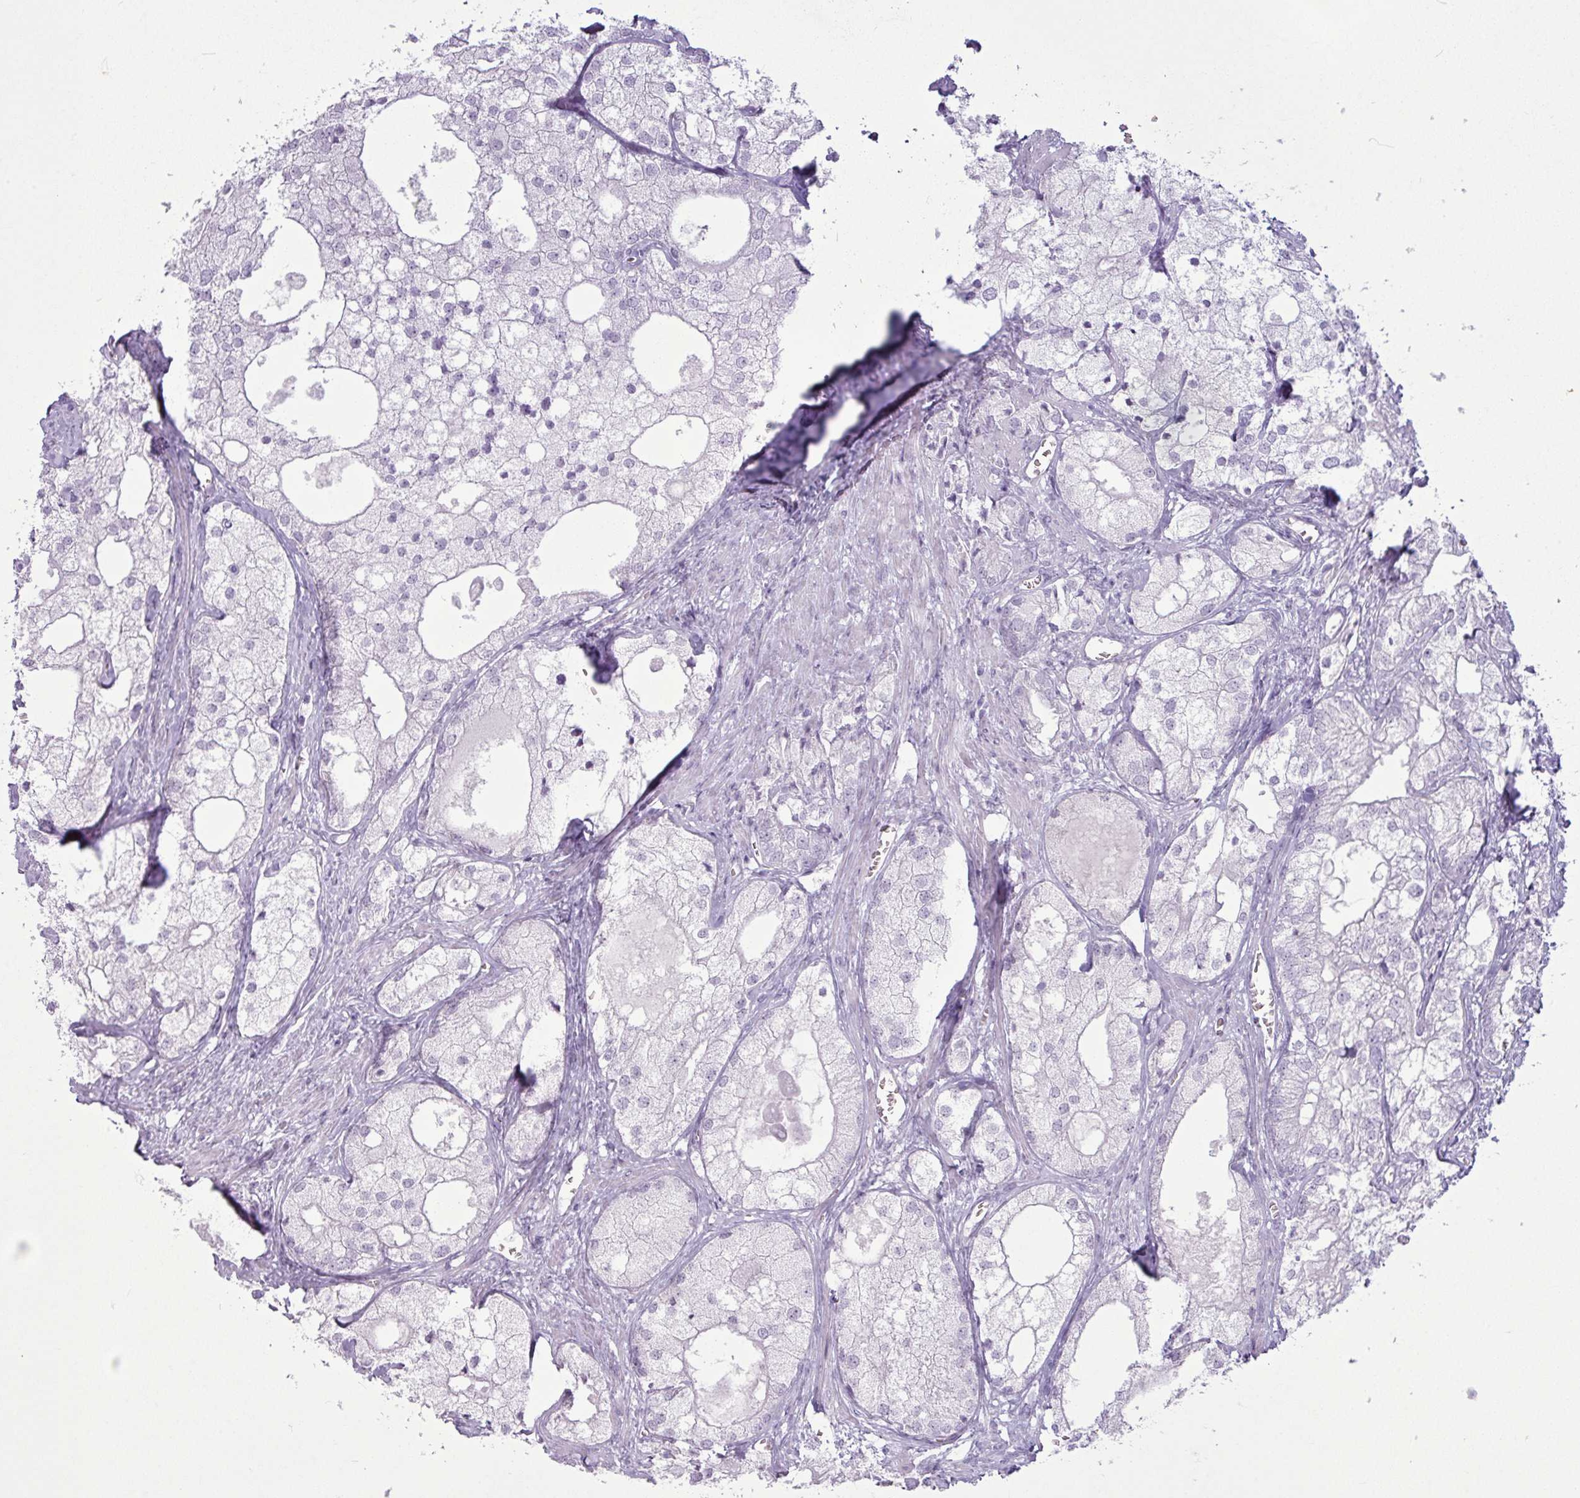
{"staining": {"intensity": "negative", "quantity": "none", "location": "none"}, "tissue": "prostate cancer", "cell_type": "Tumor cells", "image_type": "cancer", "snomed": [{"axis": "morphology", "description": "Adenocarcinoma, Low grade"}, {"axis": "topography", "description": "Prostate"}], "caption": "Immunohistochemistry image of neoplastic tissue: prostate adenocarcinoma (low-grade) stained with DAB (3,3'-diaminobenzidine) exhibits no significant protein expression in tumor cells. (DAB (3,3'-diaminobenzidine) immunohistochemistry (IHC), high magnification).", "gene": "AMY1B", "patient": {"sex": "male", "age": 69}}